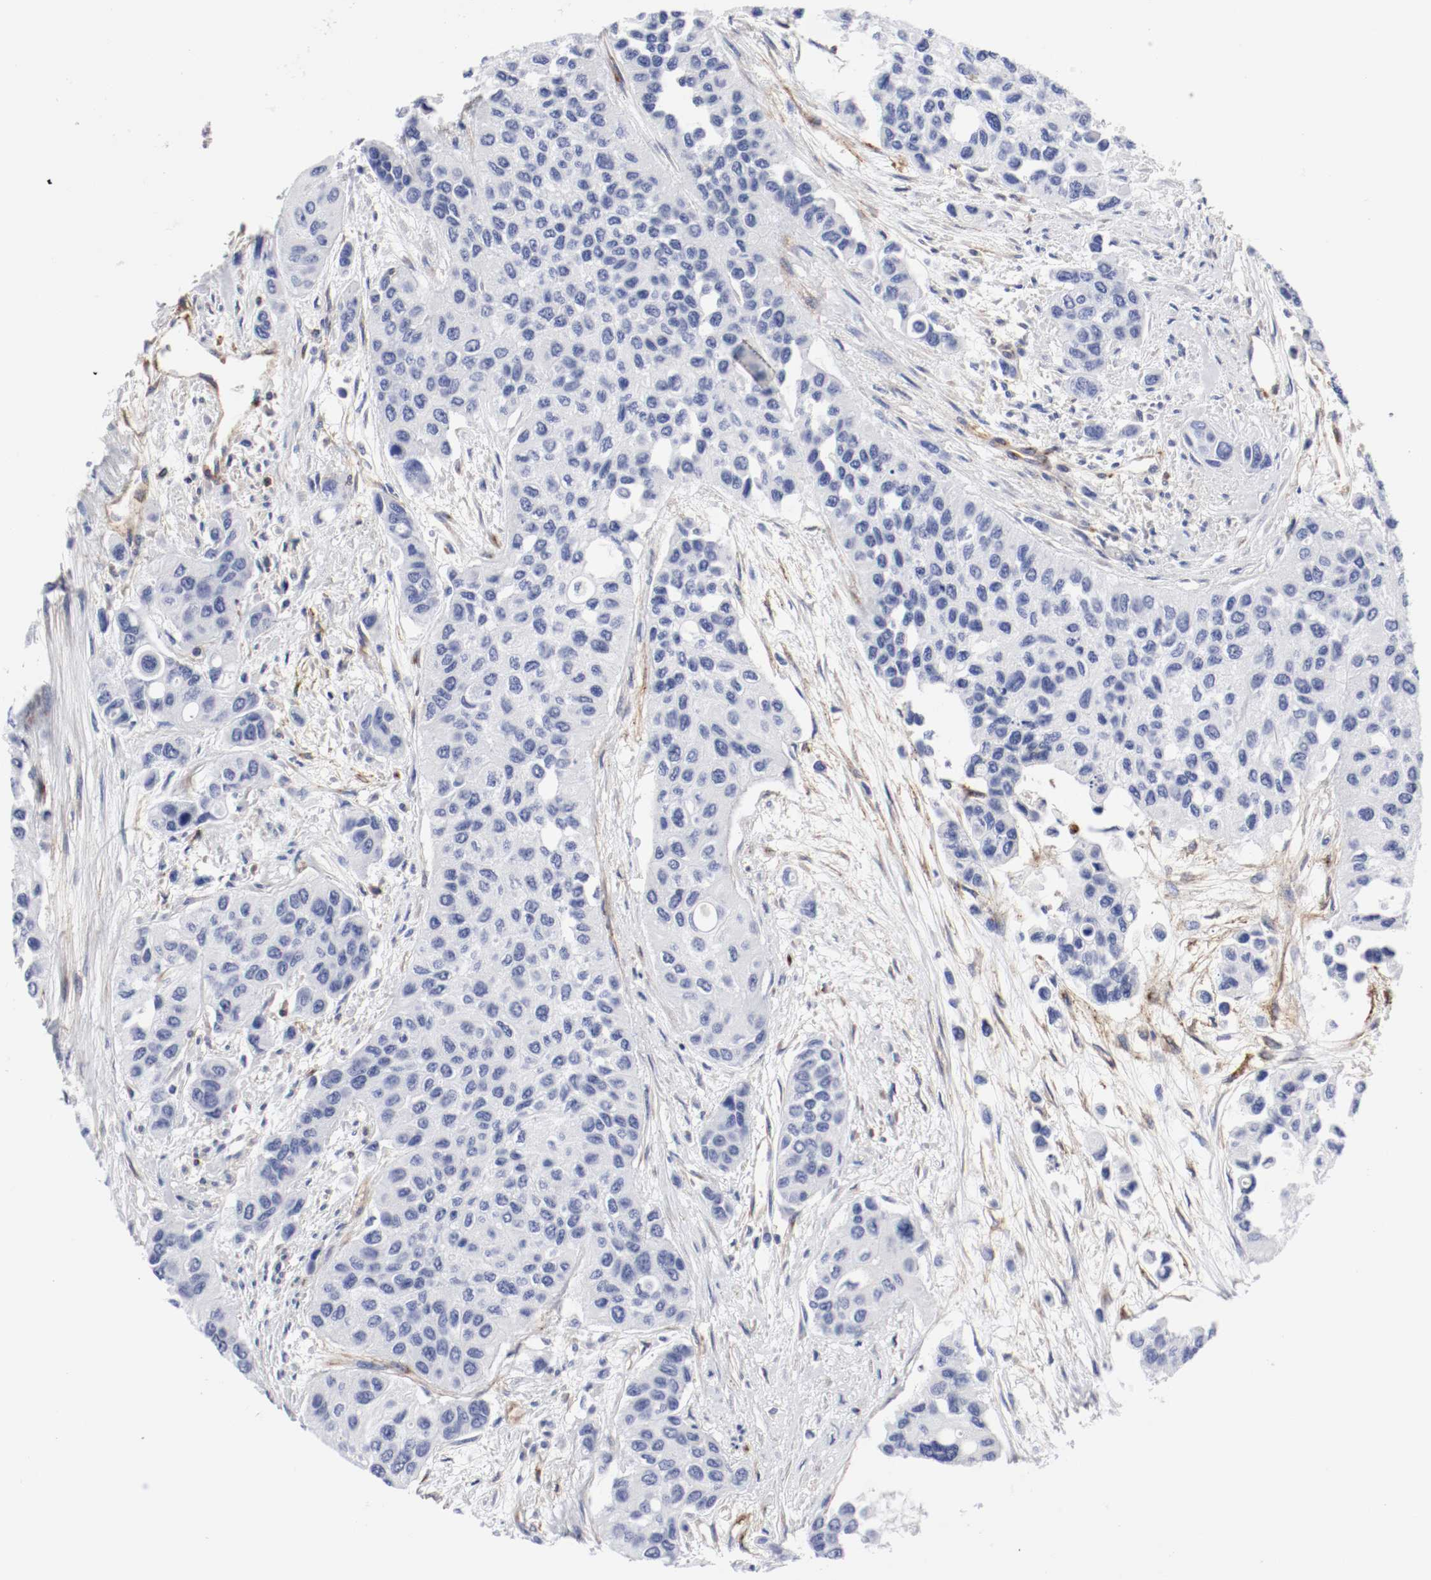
{"staining": {"intensity": "negative", "quantity": "none", "location": "none"}, "tissue": "urothelial cancer", "cell_type": "Tumor cells", "image_type": "cancer", "snomed": [{"axis": "morphology", "description": "Urothelial carcinoma, High grade"}, {"axis": "topography", "description": "Urinary bladder"}], "caption": "High-grade urothelial carcinoma was stained to show a protein in brown. There is no significant staining in tumor cells.", "gene": "IFITM1", "patient": {"sex": "female", "age": 56}}